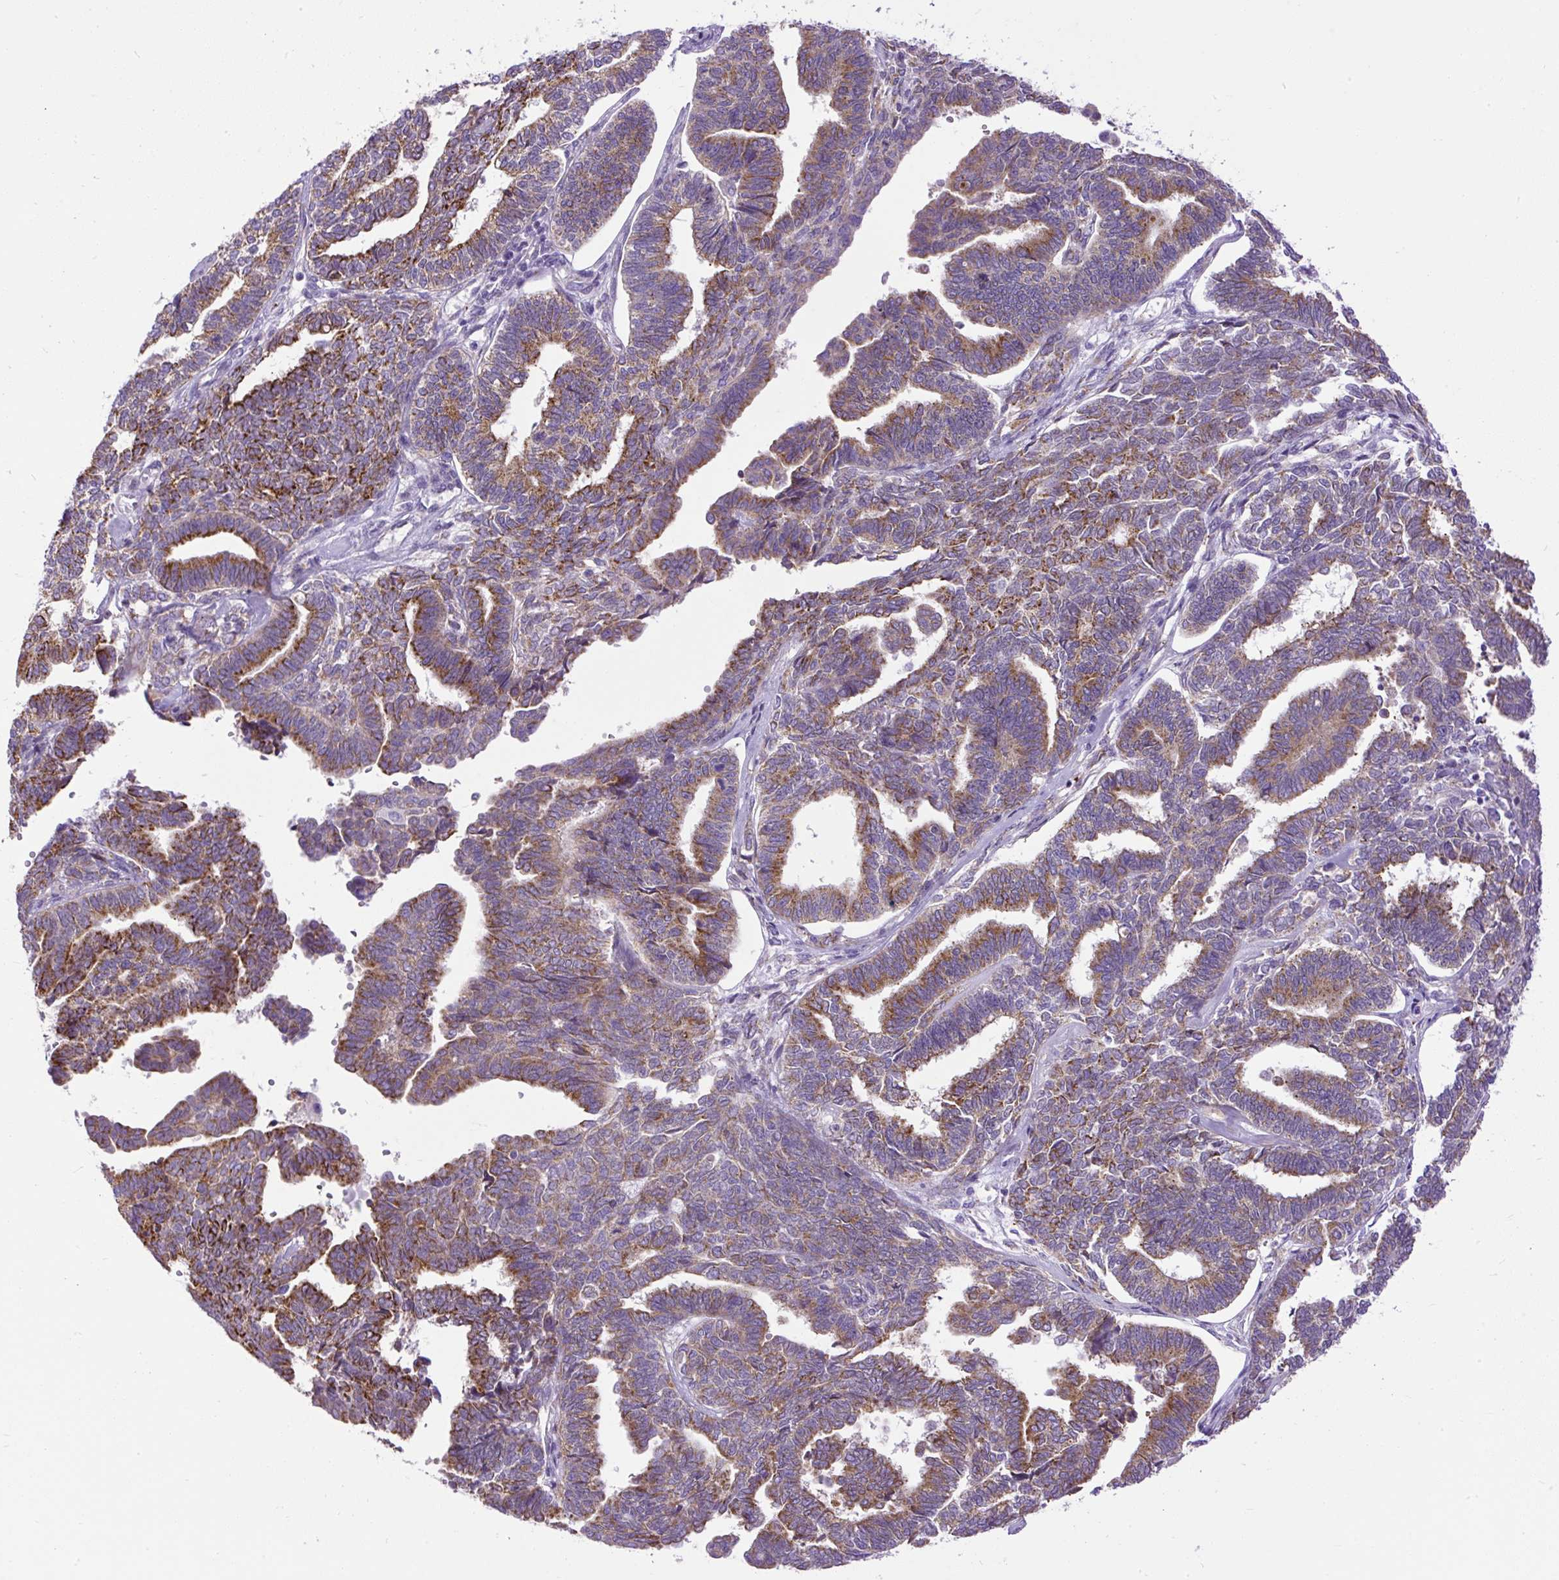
{"staining": {"intensity": "moderate", "quantity": ">75%", "location": "cytoplasmic/membranous"}, "tissue": "endometrial cancer", "cell_type": "Tumor cells", "image_type": "cancer", "snomed": [{"axis": "morphology", "description": "Adenocarcinoma, NOS"}, {"axis": "topography", "description": "Endometrium"}], "caption": "A photomicrograph showing moderate cytoplasmic/membranous staining in approximately >75% of tumor cells in endometrial cancer, as visualized by brown immunohistochemical staining.", "gene": "SYBU", "patient": {"sex": "female", "age": 70}}